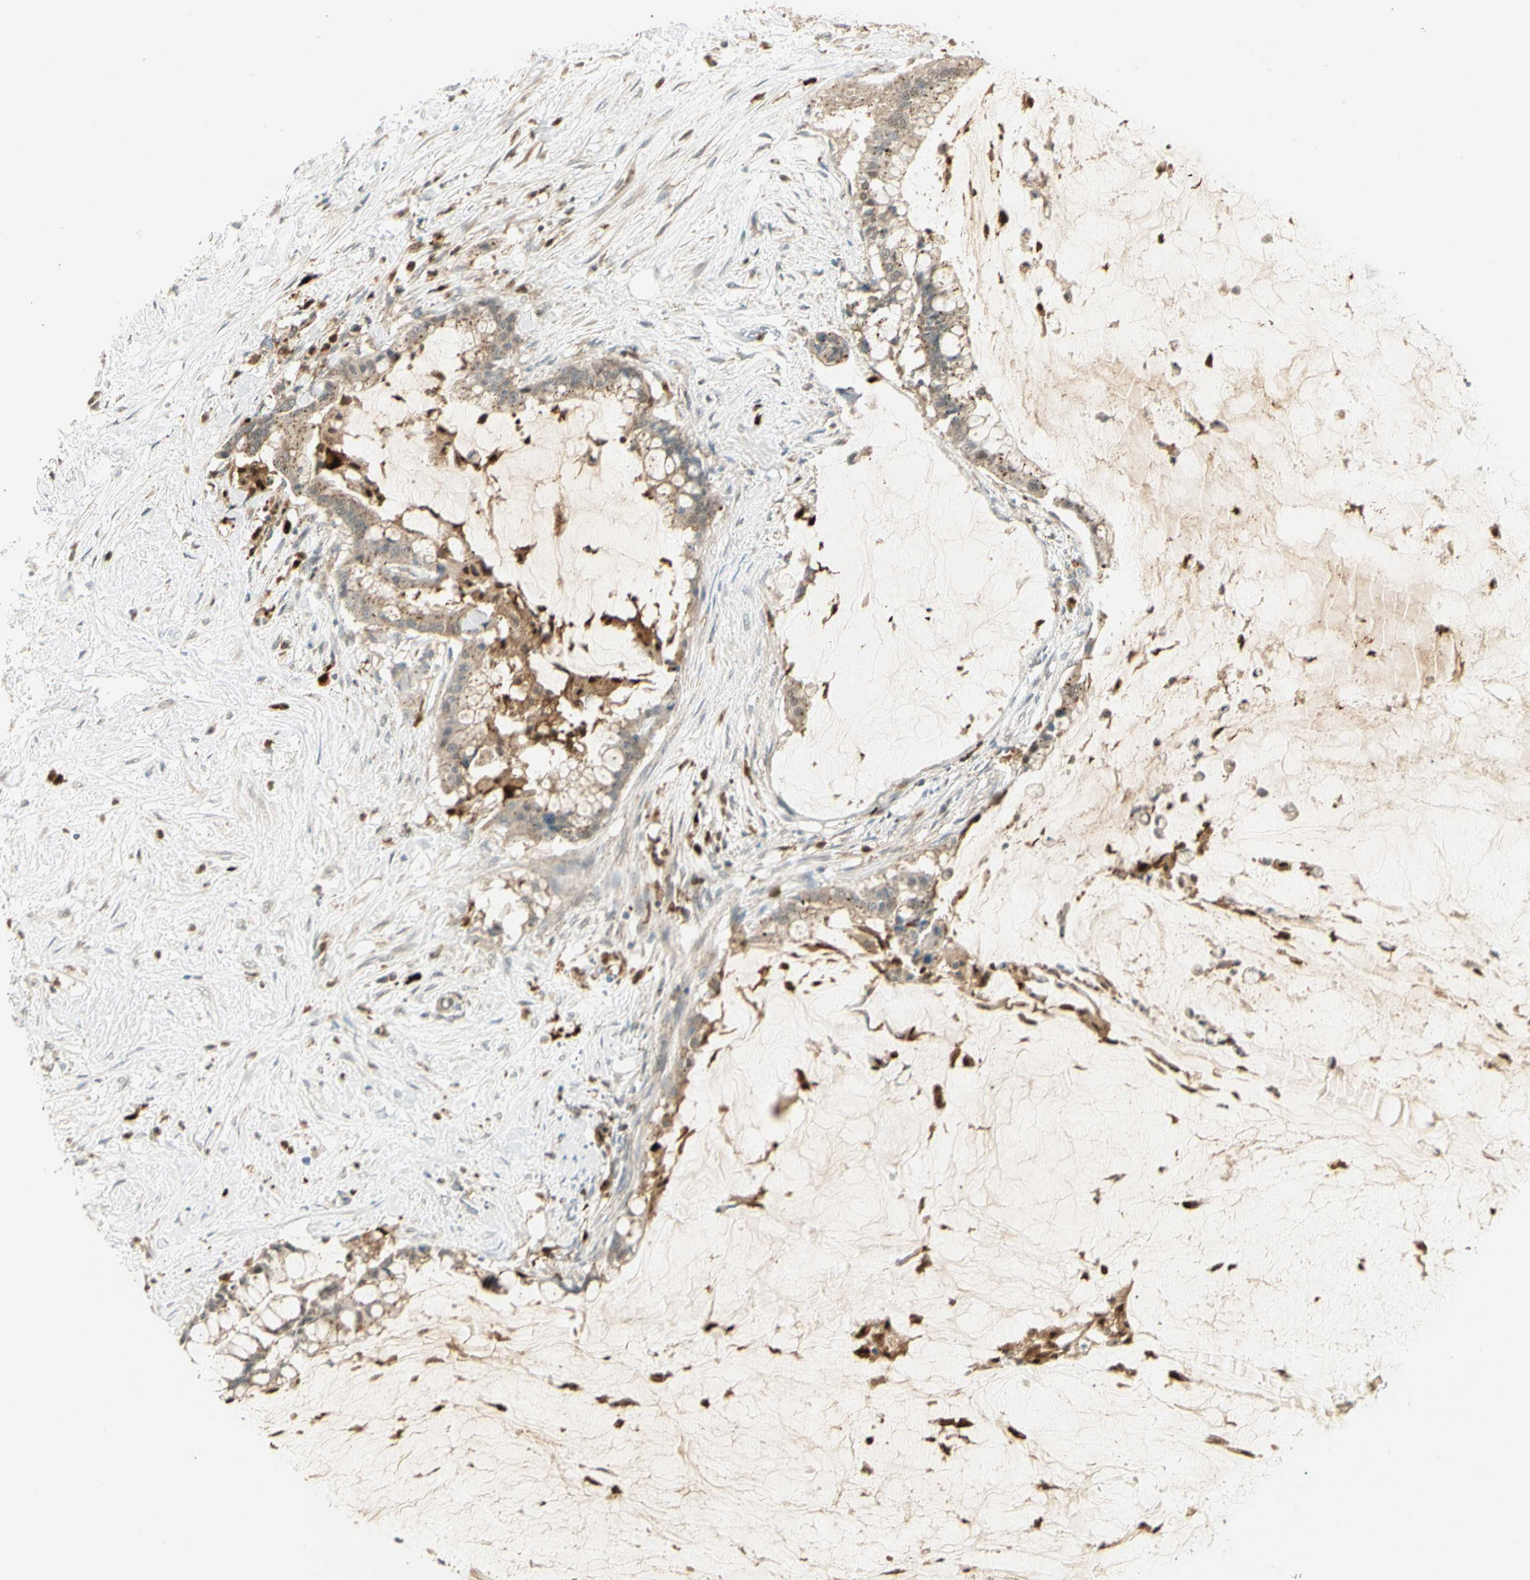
{"staining": {"intensity": "weak", "quantity": "25%-75%", "location": "cytoplasmic/membranous"}, "tissue": "pancreatic cancer", "cell_type": "Tumor cells", "image_type": "cancer", "snomed": [{"axis": "morphology", "description": "Adenocarcinoma, NOS"}, {"axis": "topography", "description": "Pancreas"}], "caption": "High-magnification brightfield microscopy of pancreatic cancer (adenocarcinoma) stained with DAB (brown) and counterstained with hematoxylin (blue). tumor cells exhibit weak cytoplasmic/membranous expression is appreciated in approximately25%-75% of cells.", "gene": "LTA4H", "patient": {"sex": "male", "age": 41}}